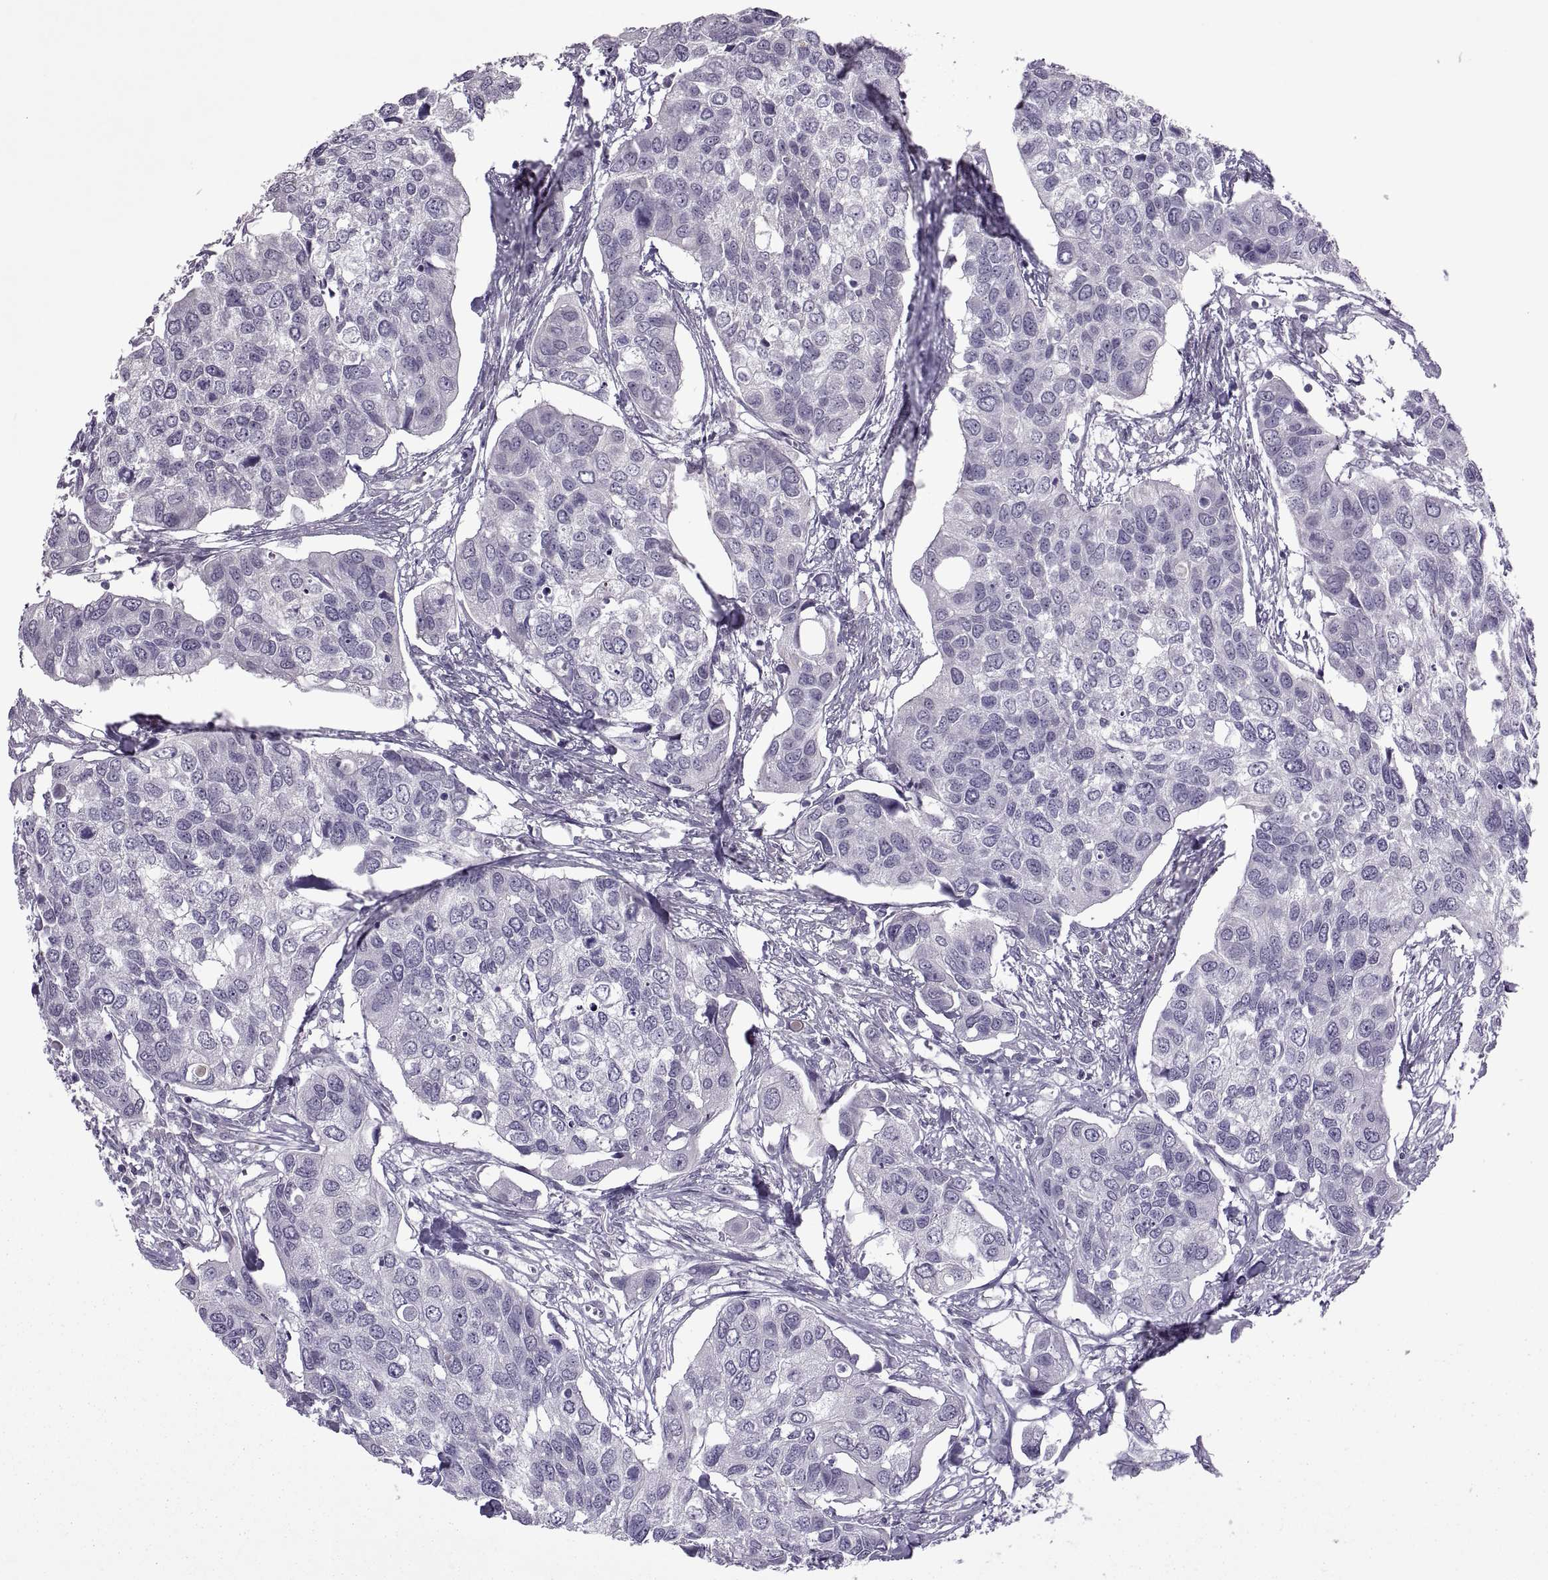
{"staining": {"intensity": "negative", "quantity": "none", "location": "none"}, "tissue": "urothelial cancer", "cell_type": "Tumor cells", "image_type": "cancer", "snomed": [{"axis": "morphology", "description": "Urothelial carcinoma, High grade"}, {"axis": "topography", "description": "Urinary bladder"}], "caption": "Tumor cells are negative for brown protein staining in urothelial cancer.", "gene": "ODF3", "patient": {"sex": "male", "age": 60}}